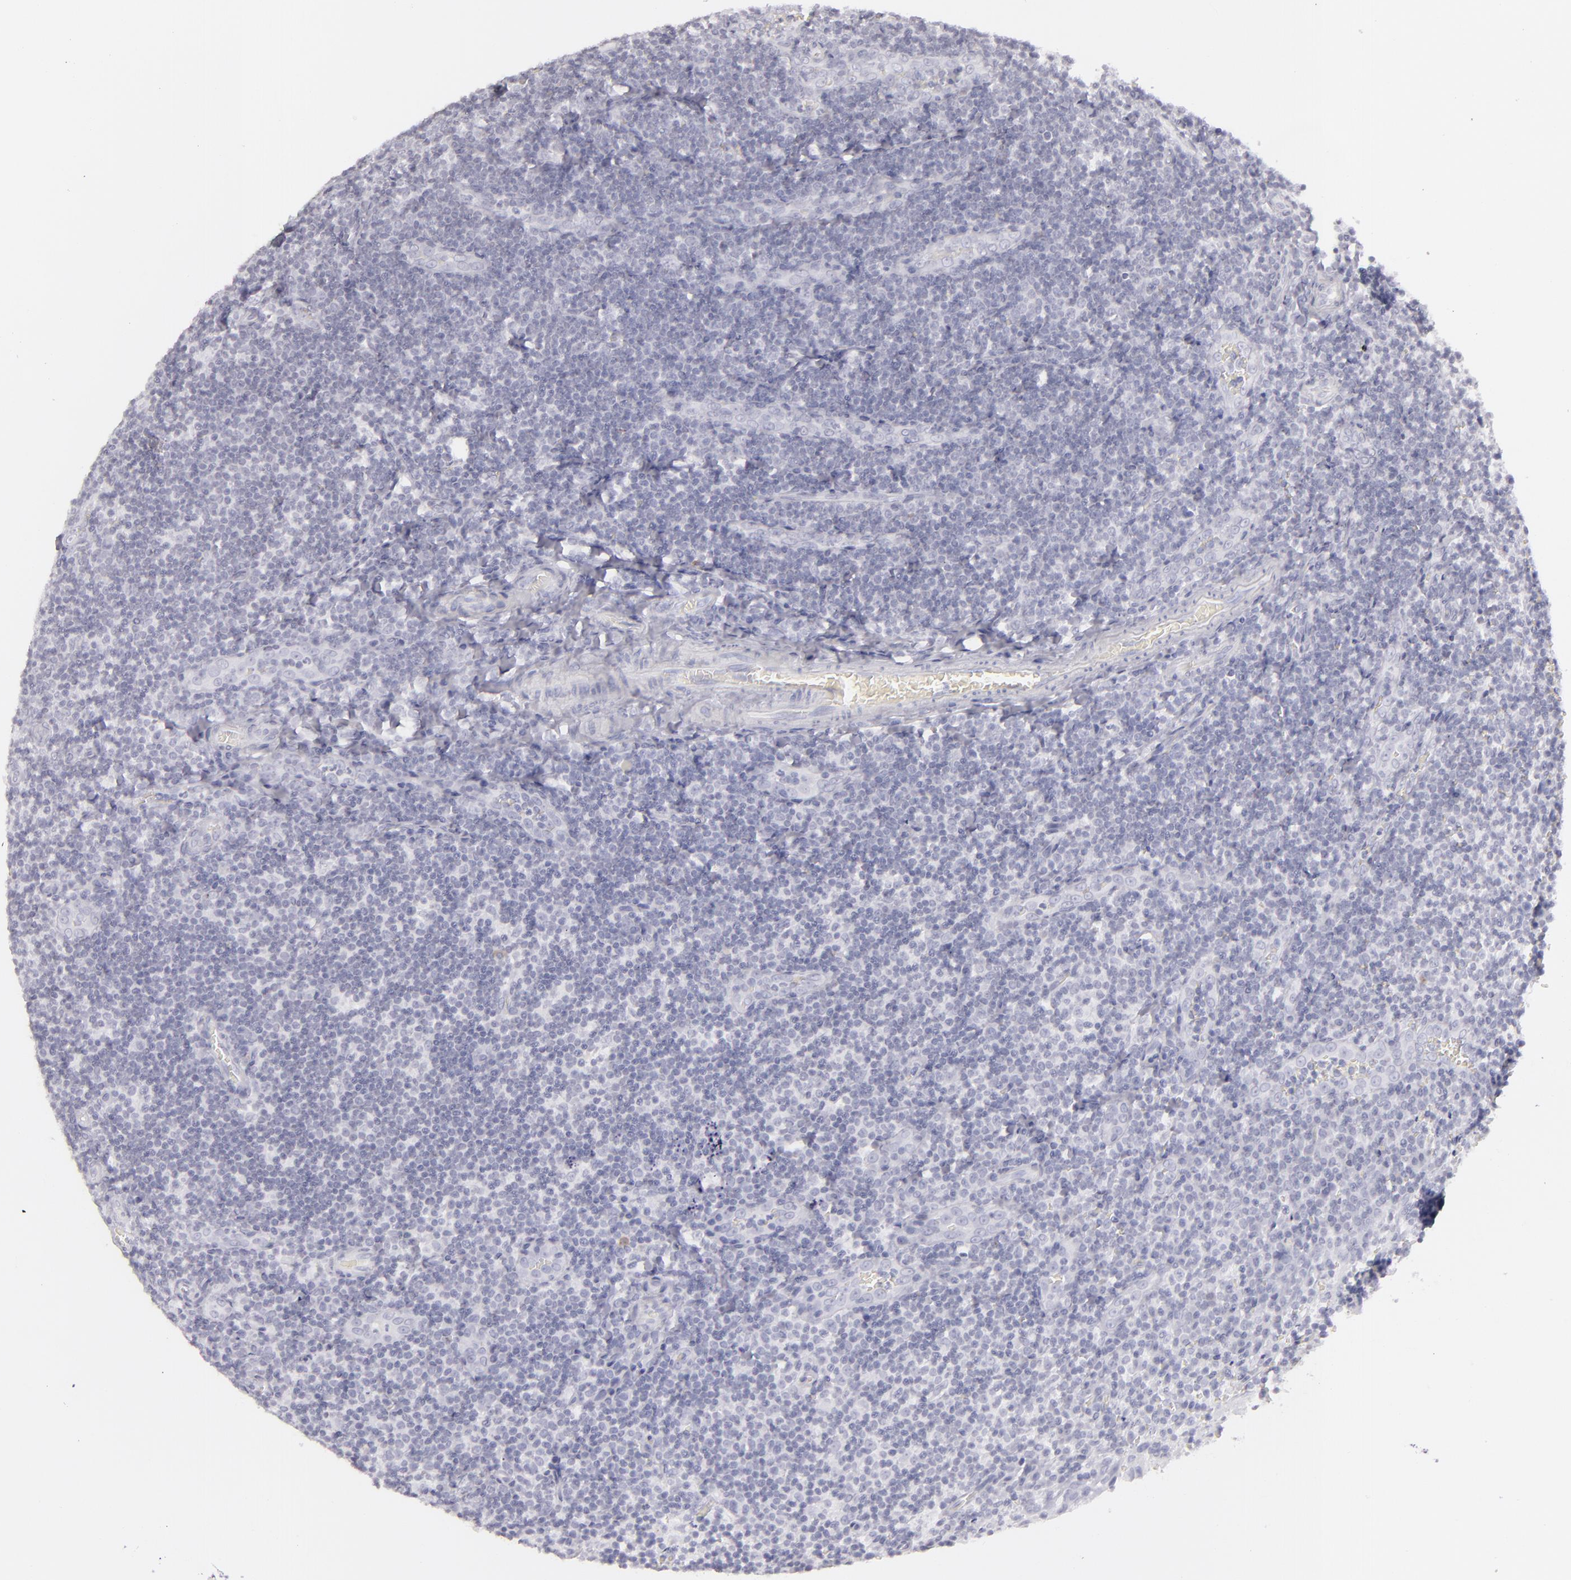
{"staining": {"intensity": "negative", "quantity": "none", "location": "none"}, "tissue": "tonsil", "cell_type": "Germinal center cells", "image_type": "normal", "snomed": [{"axis": "morphology", "description": "Normal tissue, NOS"}, {"axis": "topography", "description": "Tonsil"}], "caption": "Germinal center cells are negative for protein expression in benign human tonsil. The staining was performed using DAB to visualize the protein expression in brown, while the nuclei were stained in blue with hematoxylin (Magnification: 20x).", "gene": "FLG", "patient": {"sex": "male", "age": 20}}